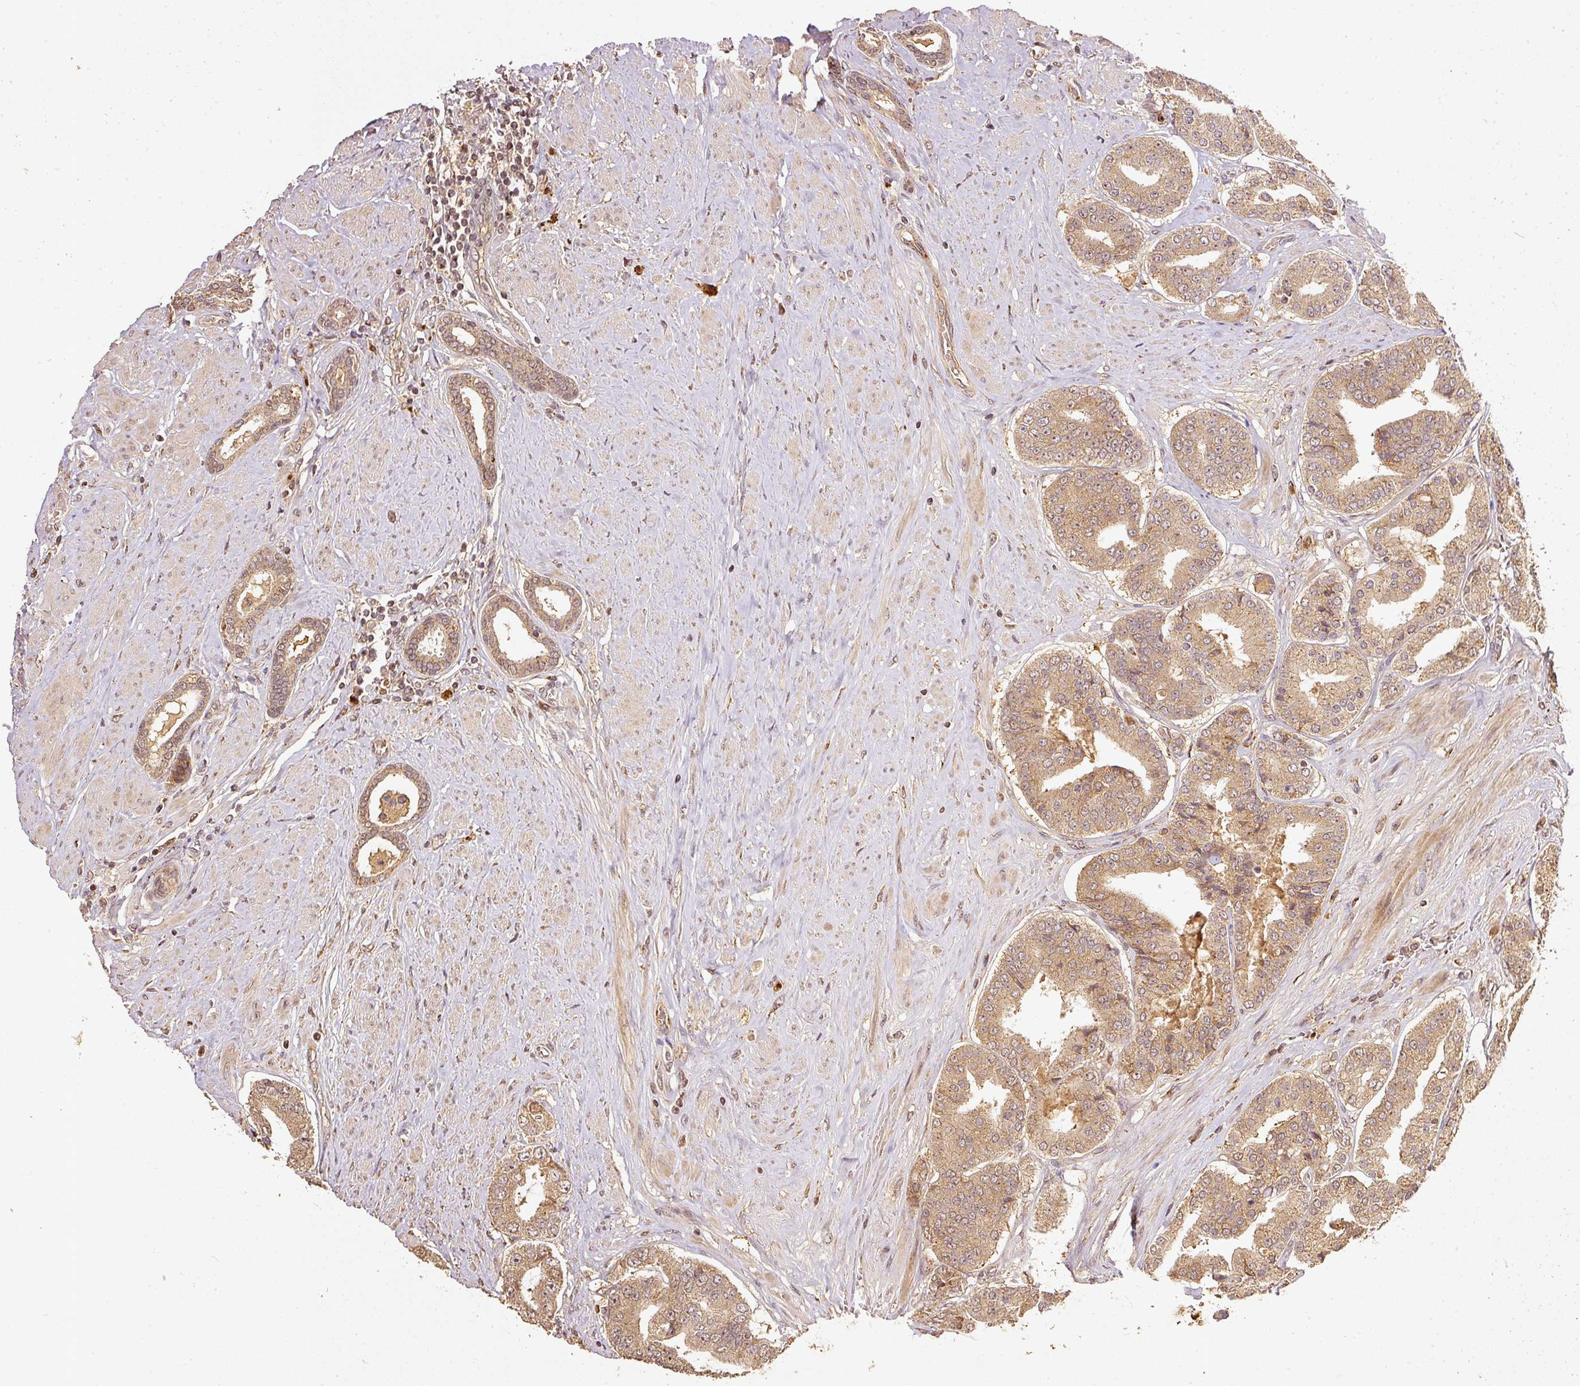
{"staining": {"intensity": "moderate", "quantity": ">75%", "location": "cytoplasmic/membranous"}, "tissue": "prostate cancer", "cell_type": "Tumor cells", "image_type": "cancer", "snomed": [{"axis": "morphology", "description": "Adenocarcinoma, High grade"}, {"axis": "topography", "description": "Prostate"}], "caption": "This micrograph demonstrates IHC staining of human adenocarcinoma (high-grade) (prostate), with medium moderate cytoplasmic/membranous staining in approximately >75% of tumor cells.", "gene": "FUT8", "patient": {"sex": "male", "age": 63}}